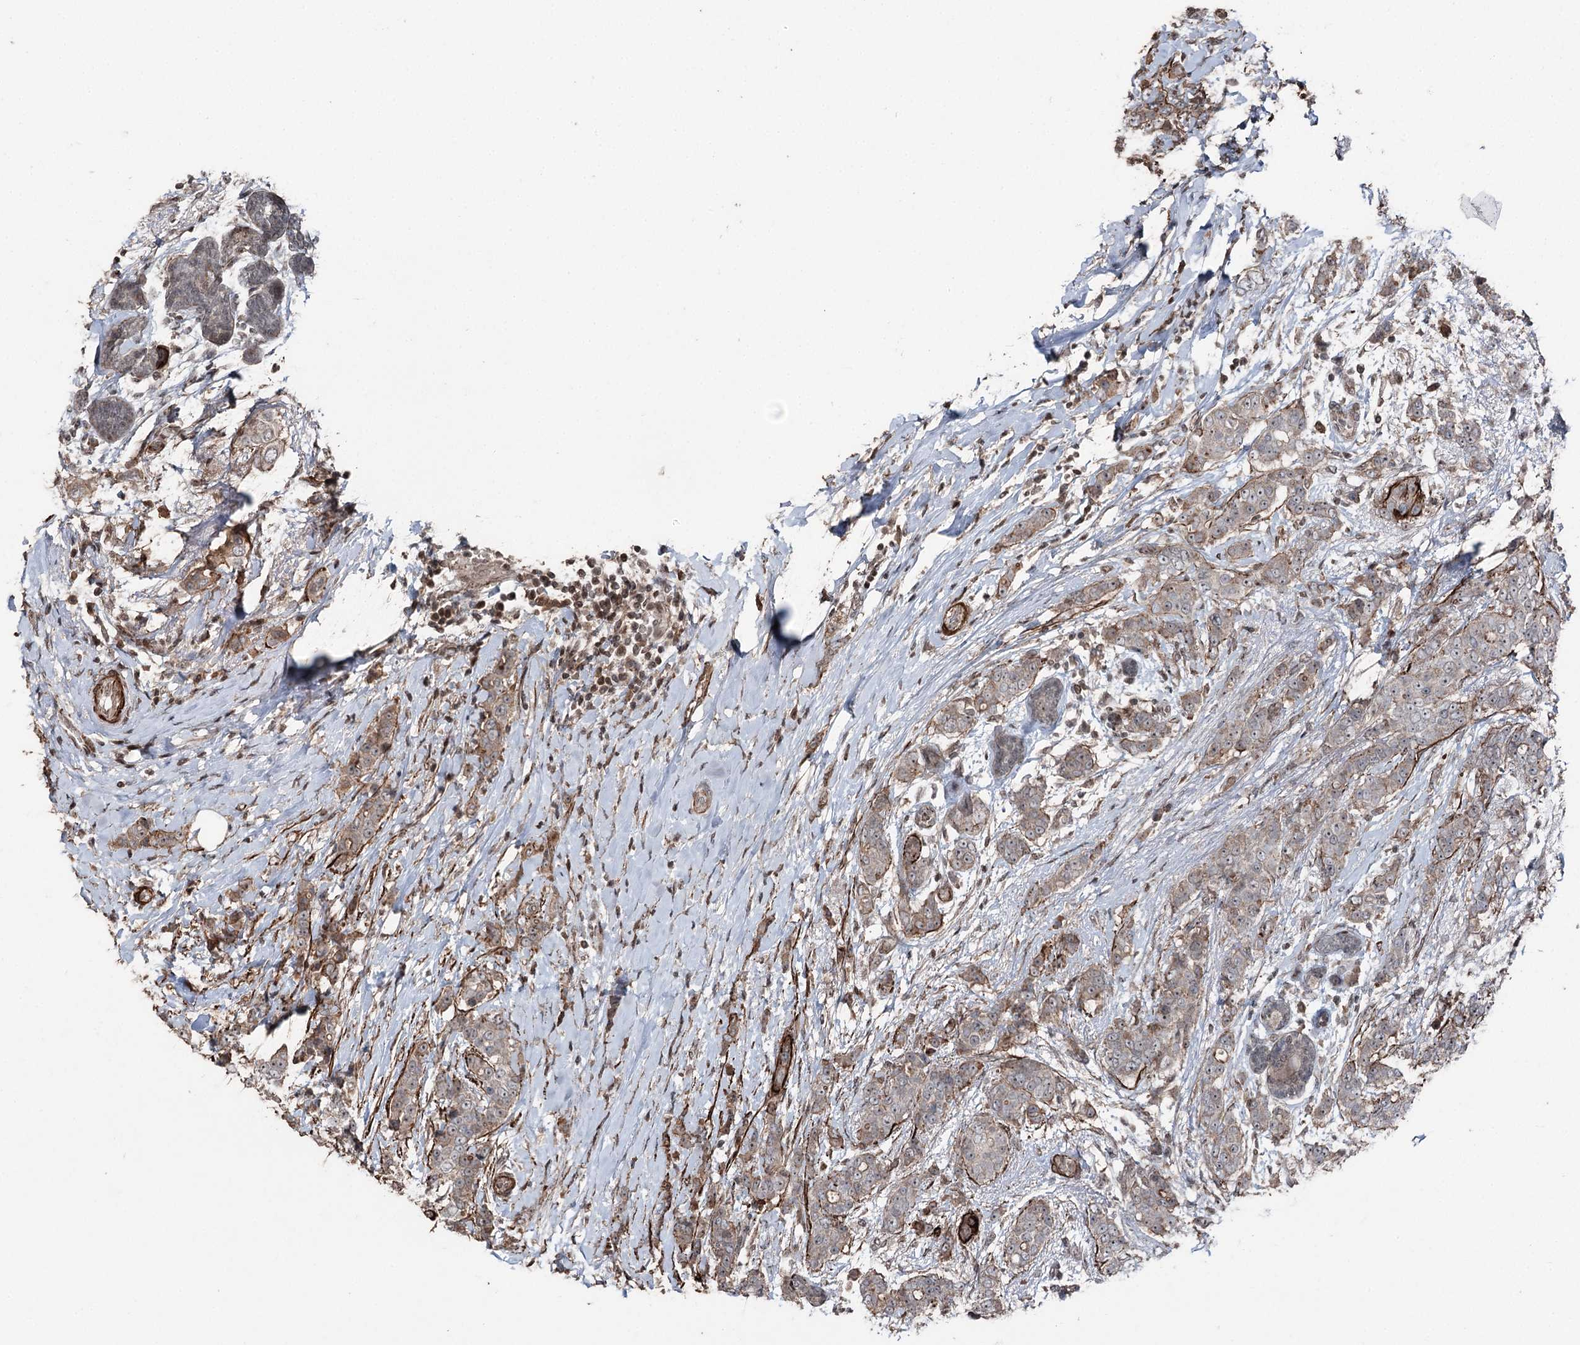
{"staining": {"intensity": "weak", "quantity": "25%-75%", "location": "cytoplasmic/membranous,nuclear"}, "tissue": "breast cancer", "cell_type": "Tumor cells", "image_type": "cancer", "snomed": [{"axis": "morphology", "description": "Lobular carcinoma"}, {"axis": "topography", "description": "Breast"}], "caption": "Tumor cells demonstrate weak cytoplasmic/membranous and nuclear expression in approximately 25%-75% of cells in breast lobular carcinoma.", "gene": "CCDC82", "patient": {"sex": "female", "age": 51}}